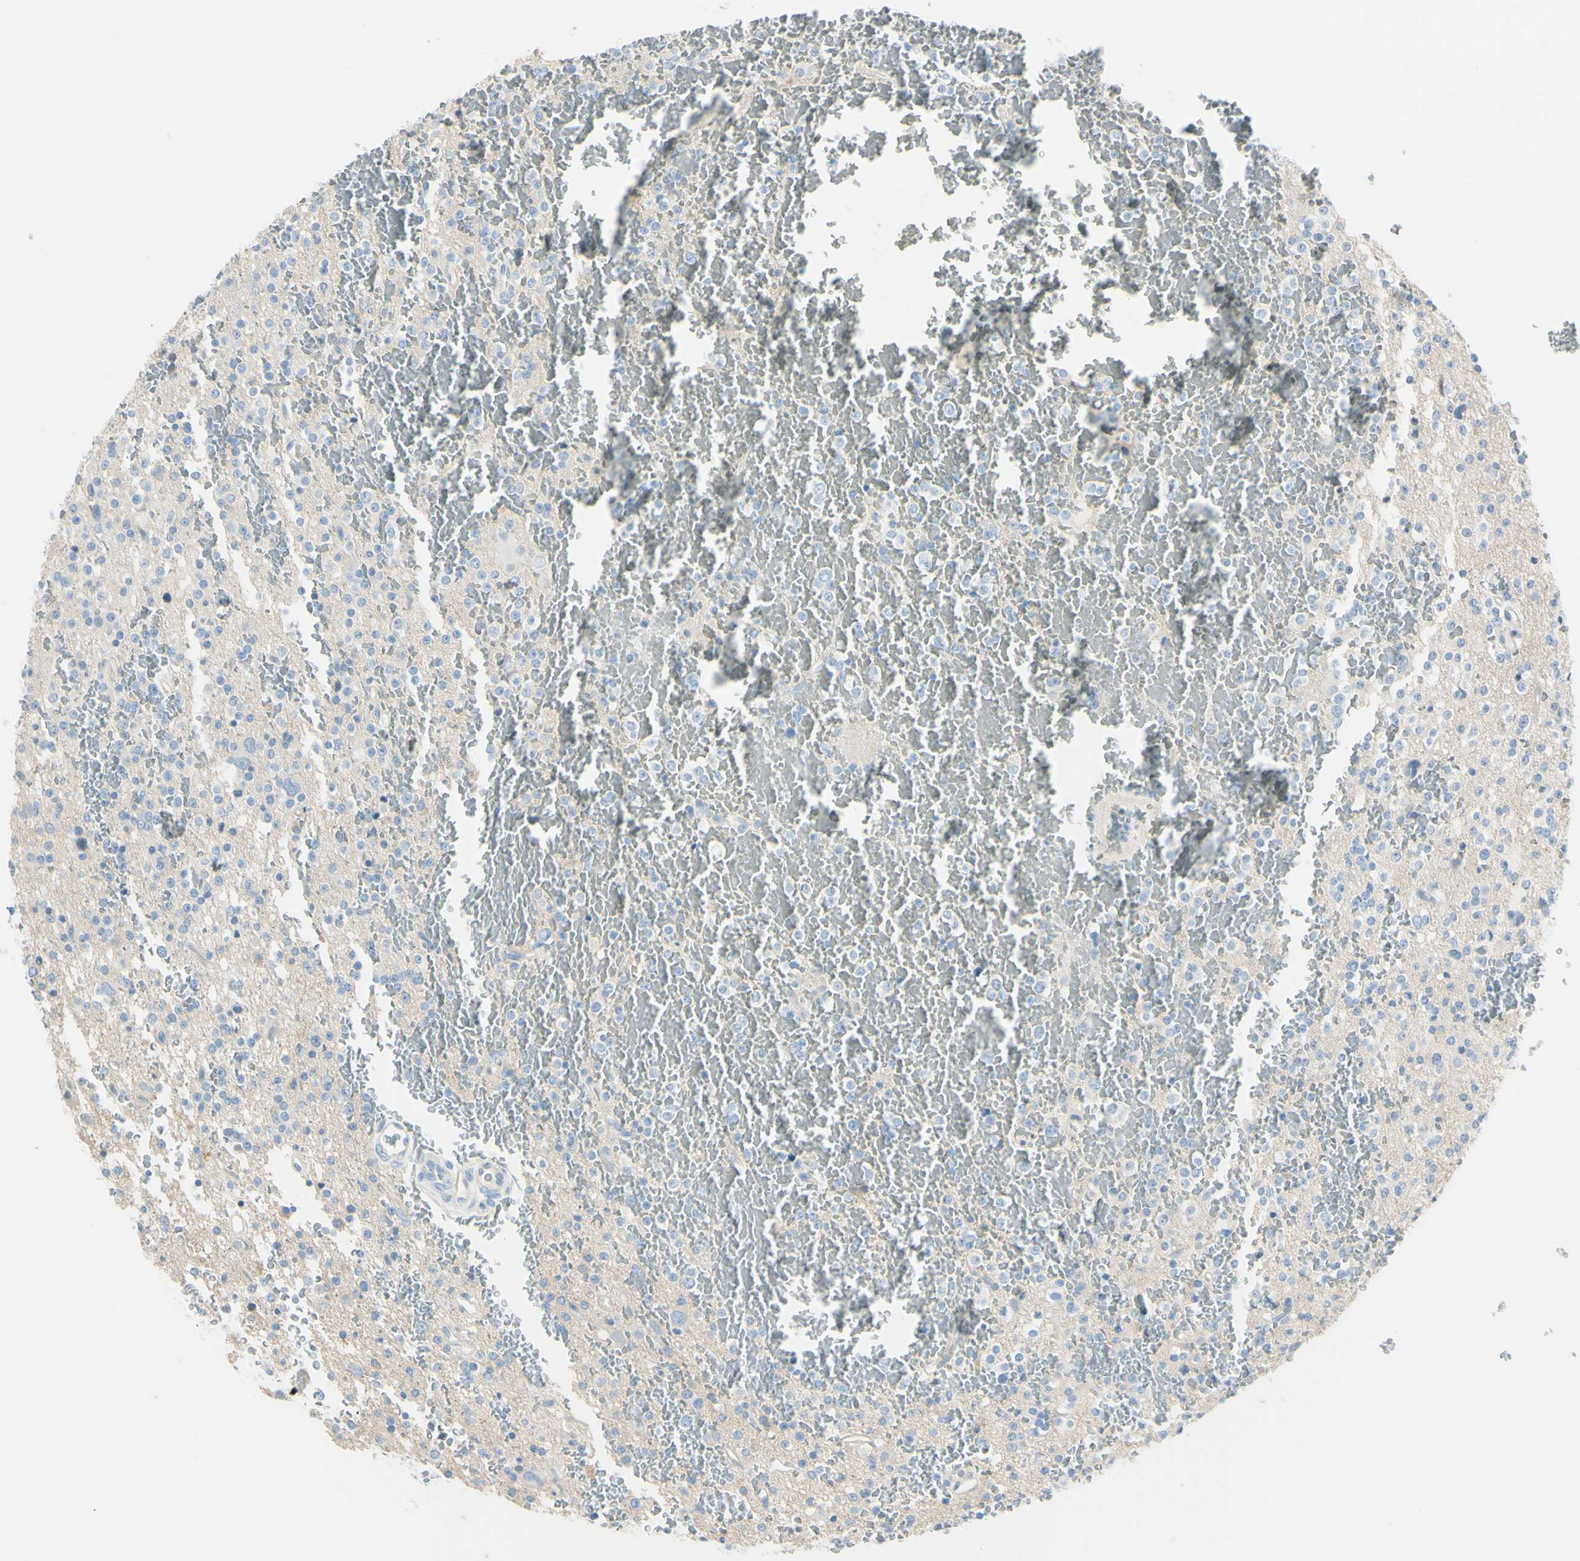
{"staining": {"intensity": "negative", "quantity": "none", "location": "none"}, "tissue": "glioma", "cell_type": "Tumor cells", "image_type": "cancer", "snomed": [{"axis": "morphology", "description": "Glioma, malignant, High grade"}, {"axis": "topography", "description": "Brain"}], "caption": "Tumor cells are negative for protein expression in human high-grade glioma (malignant). Brightfield microscopy of IHC stained with DAB (3,3'-diaminobenzidine) (brown) and hematoxylin (blue), captured at high magnification.", "gene": "DLG4", "patient": {"sex": "male", "age": 47}}